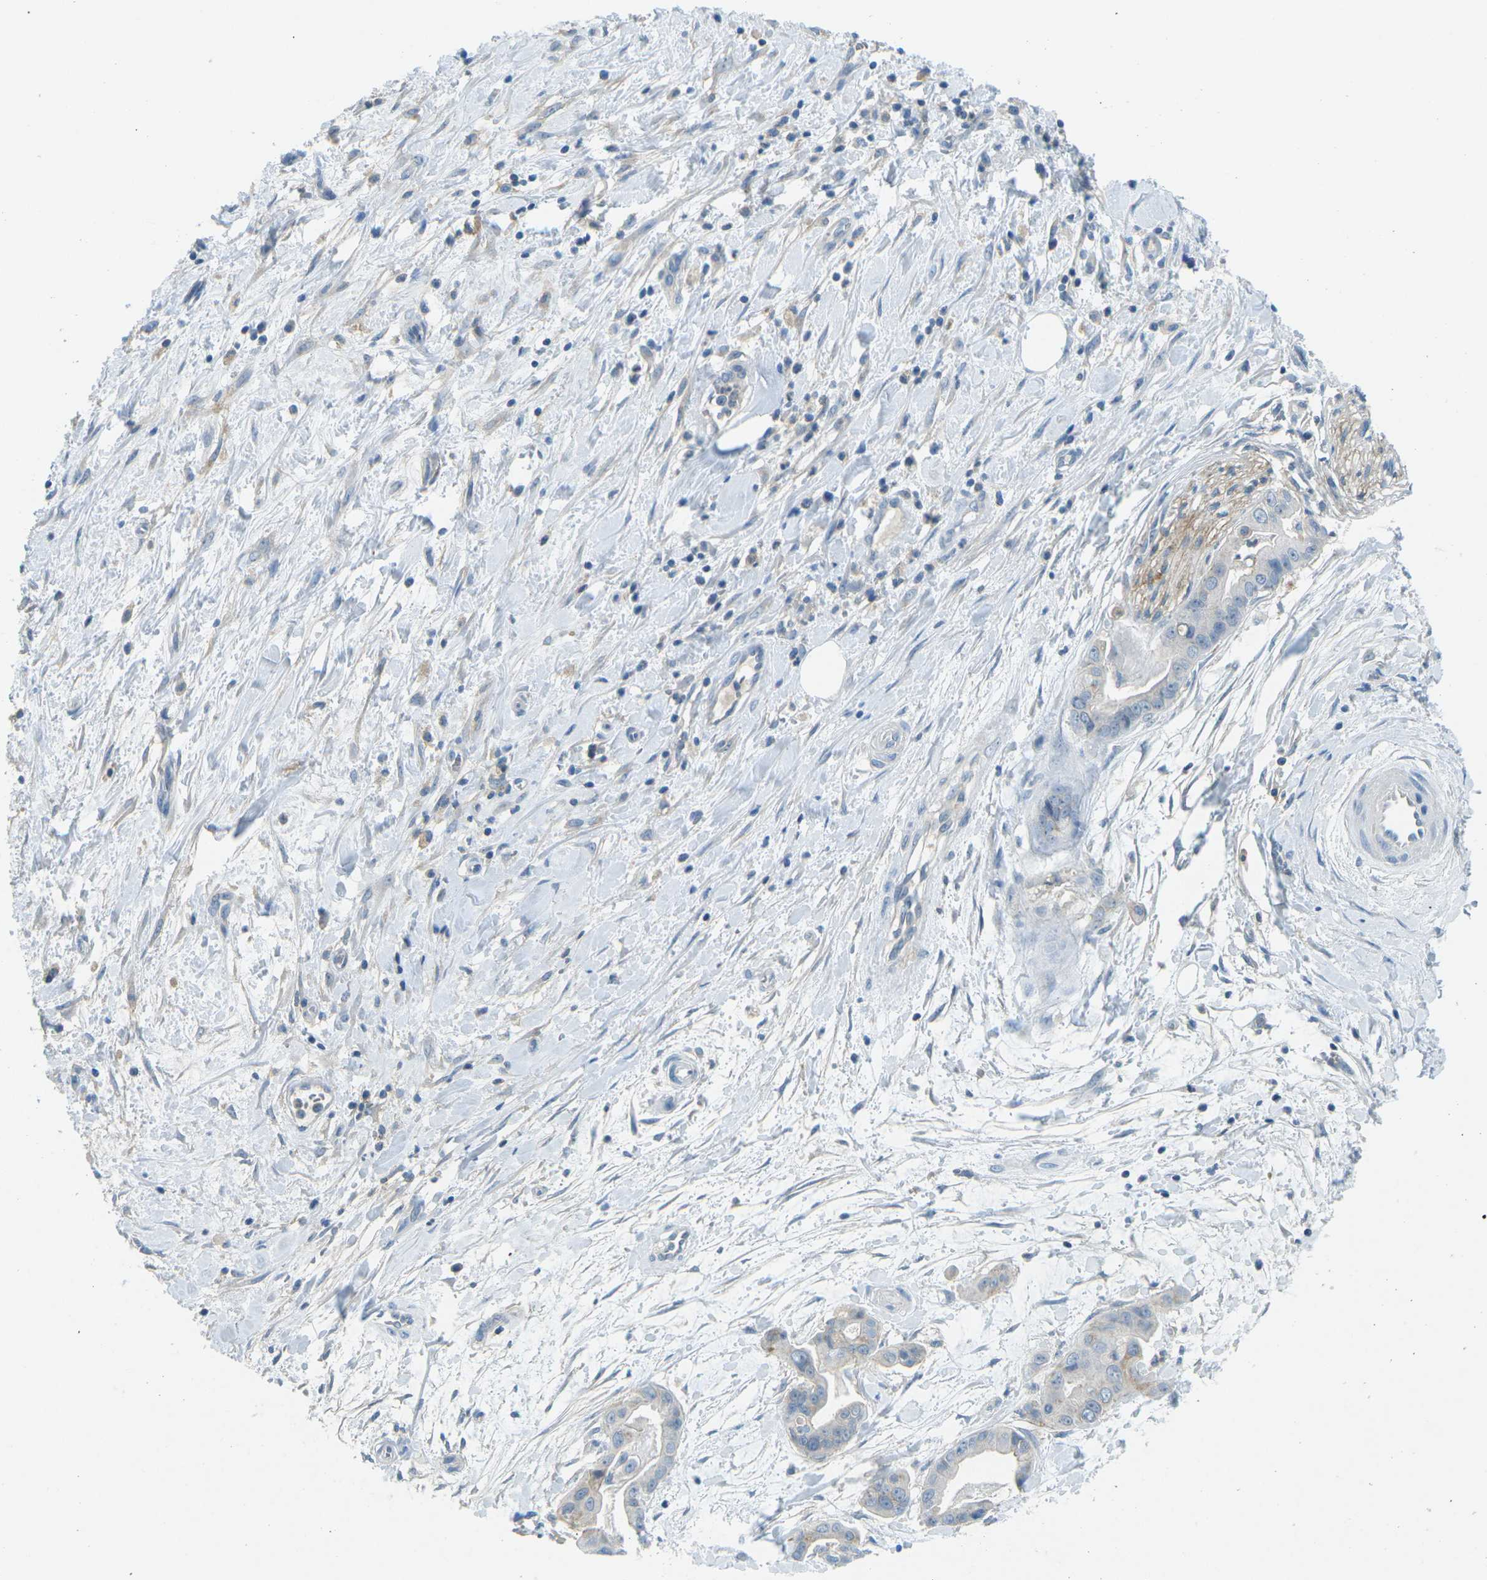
{"staining": {"intensity": "negative", "quantity": "none", "location": "none"}, "tissue": "pancreatic cancer", "cell_type": "Tumor cells", "image_type": "cancer", "snomed": [{"axis": "morphology", "description": "Adenocarcinoma, NOS"}, {"axis": "topography", "description": "Pancreas"}], "caption": "IHC of pancreatic cancer displays no positivity in tumor cells.", "gene": "CD47", "patient": {"sex": "female", "age": 75}}